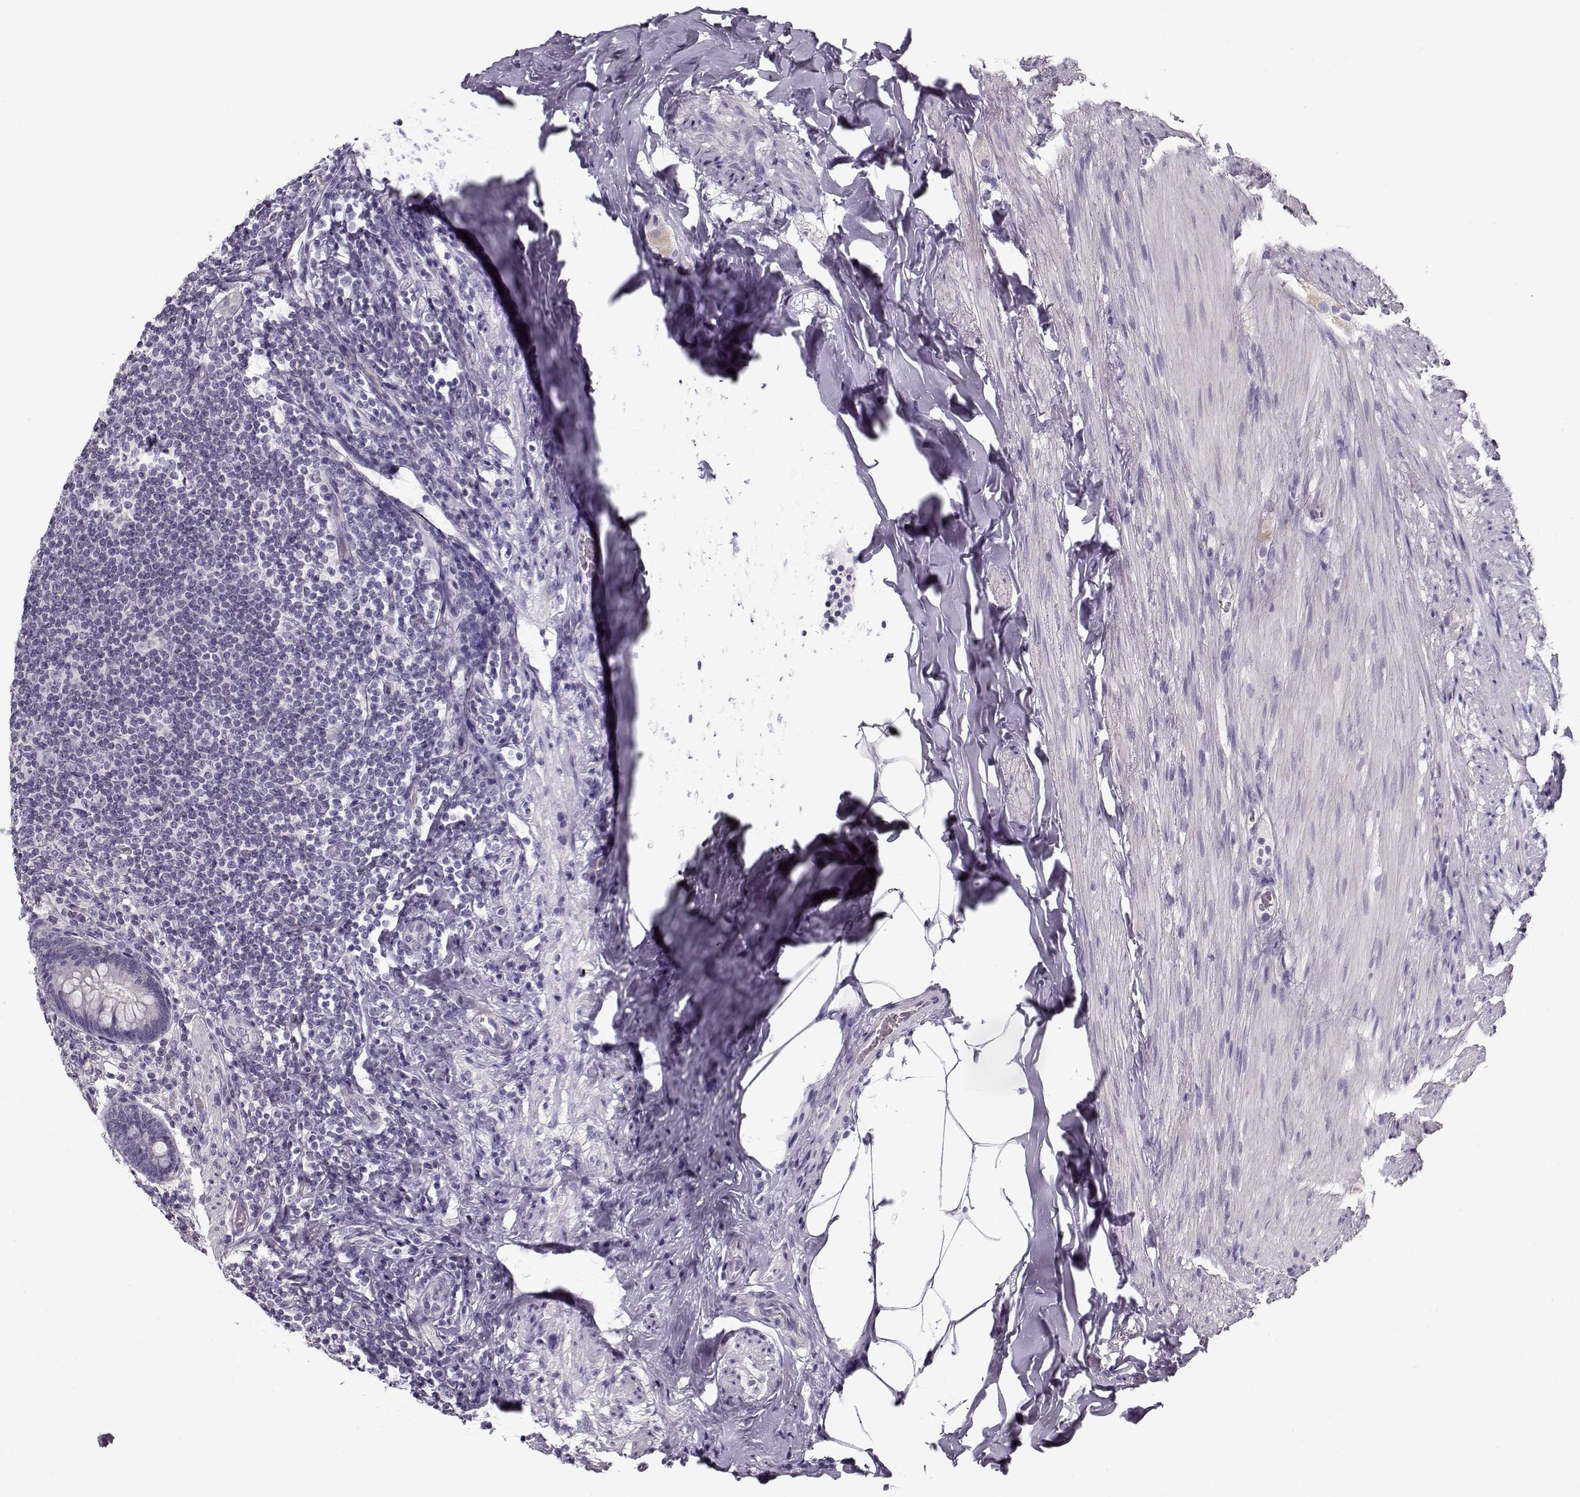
{"staining": {"intensity": "negative", "quantity": "none", "location": "none"}, "tissue": "appendix", "cell_type": "Glandular cells", "image_type": "normal", "snomed": [{"axis": "morphology", "description": "Normal tissue, NOS"}, {"axis": "topography", "description": "Appendix"}], "caption": "Human appendix stained for a protein using immunohistochemistry reveals no expression in glandular cells.", "gene": "CCDC136", "patient": {"sex": "male", "age": 47}}